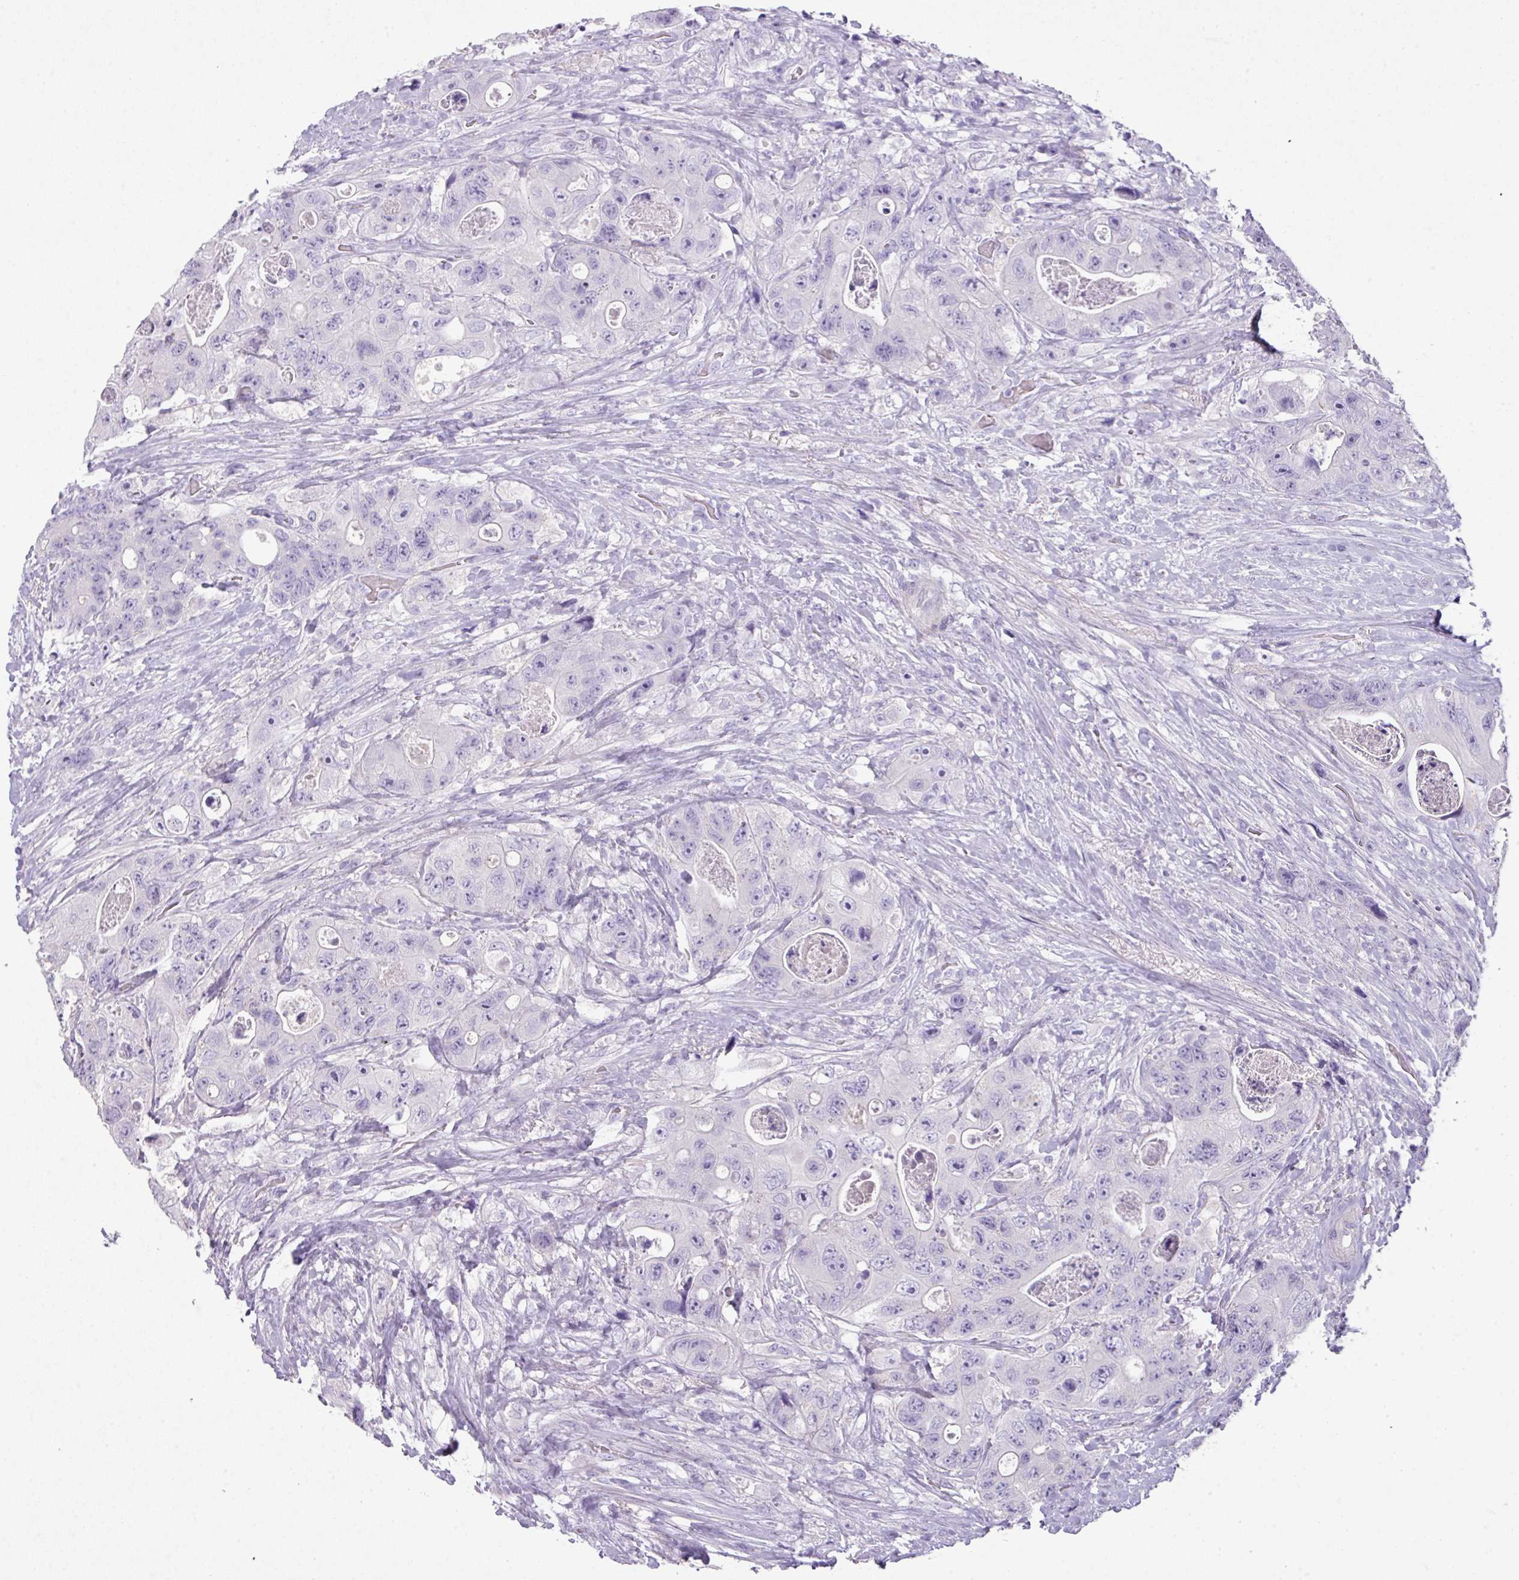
{"staining": {"intensity": "negative", "quantity": "none", "location": "none"}, "tissue": "colorectal cancer", "cell_type": "Tumor cells", "image_type": "cancer", "snomed": [{"axis": "morphology", "description": "Adenocarcinoma, NOS"}, {"axis": "topography", "description": "Colon"}], "caption": "Immunohistochemistry of human colorectal adenocarcinoma demonstrates no expression in tumor cells.", "gene": "GLI4", "patient": {"sex": "female", "age": 46}}